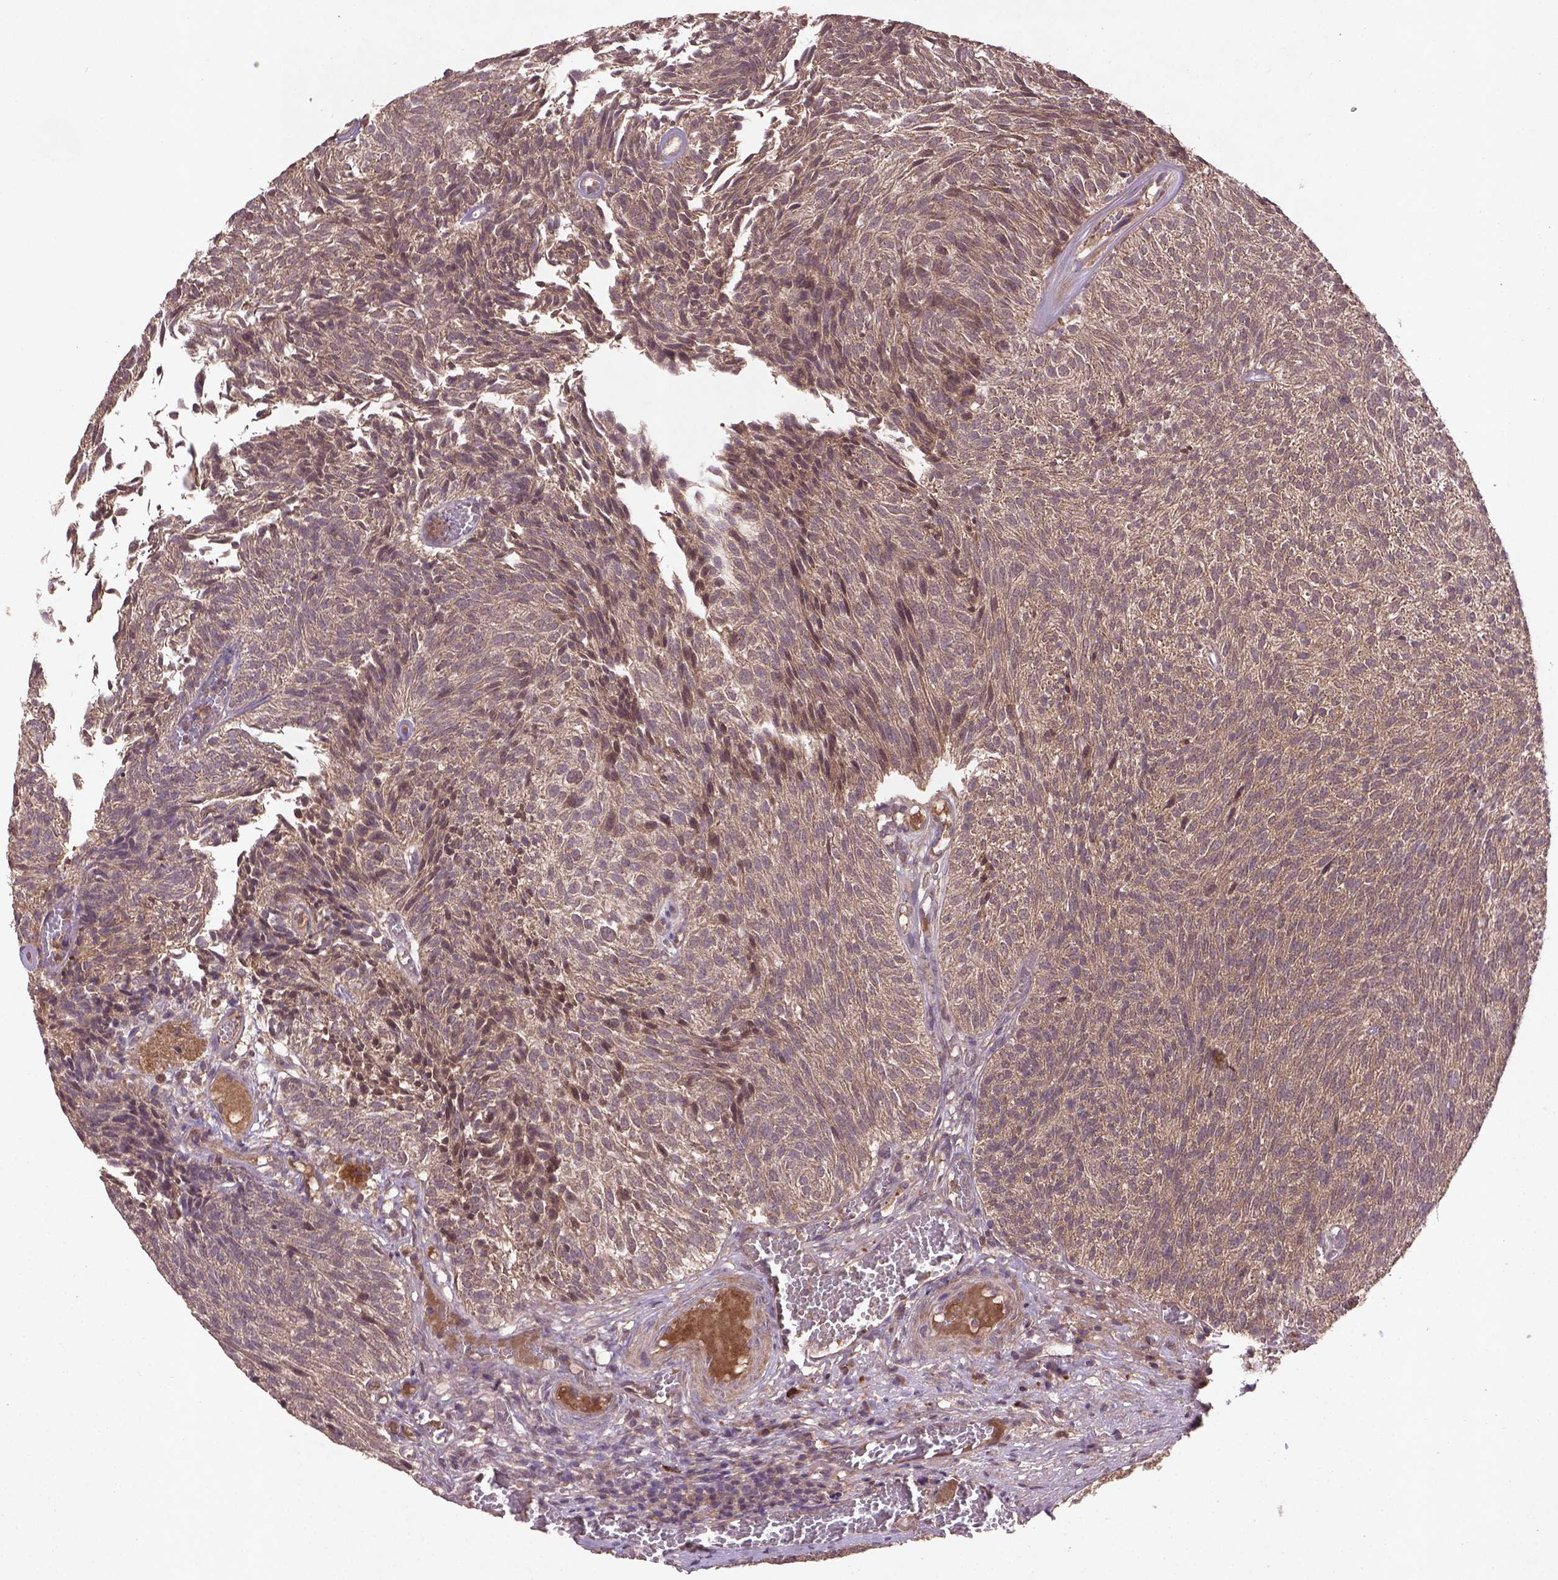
{"staining": {"intensity": "weak", "quantity": "25%-75%", "location": "cytoplasmic/membranous,nuclear"}, "tissue": "urothelial cancer", "cell_type": "Tumor cells", "image_type": "cancer", "snomed": [{"axis": "morphology", "description": "Urothelial carcinoma, Low grade"}, {"axis": "topography", "description": "Urinary bladder"}], "caption": "A low amount of weak cytoplasmic/membranous and nuclear expression is identified in about 25%-75% of tumor cells in urothelial cancer tissue.", "gene": "NIPAL2", "patient": {"sex": "male", "age": 77}}